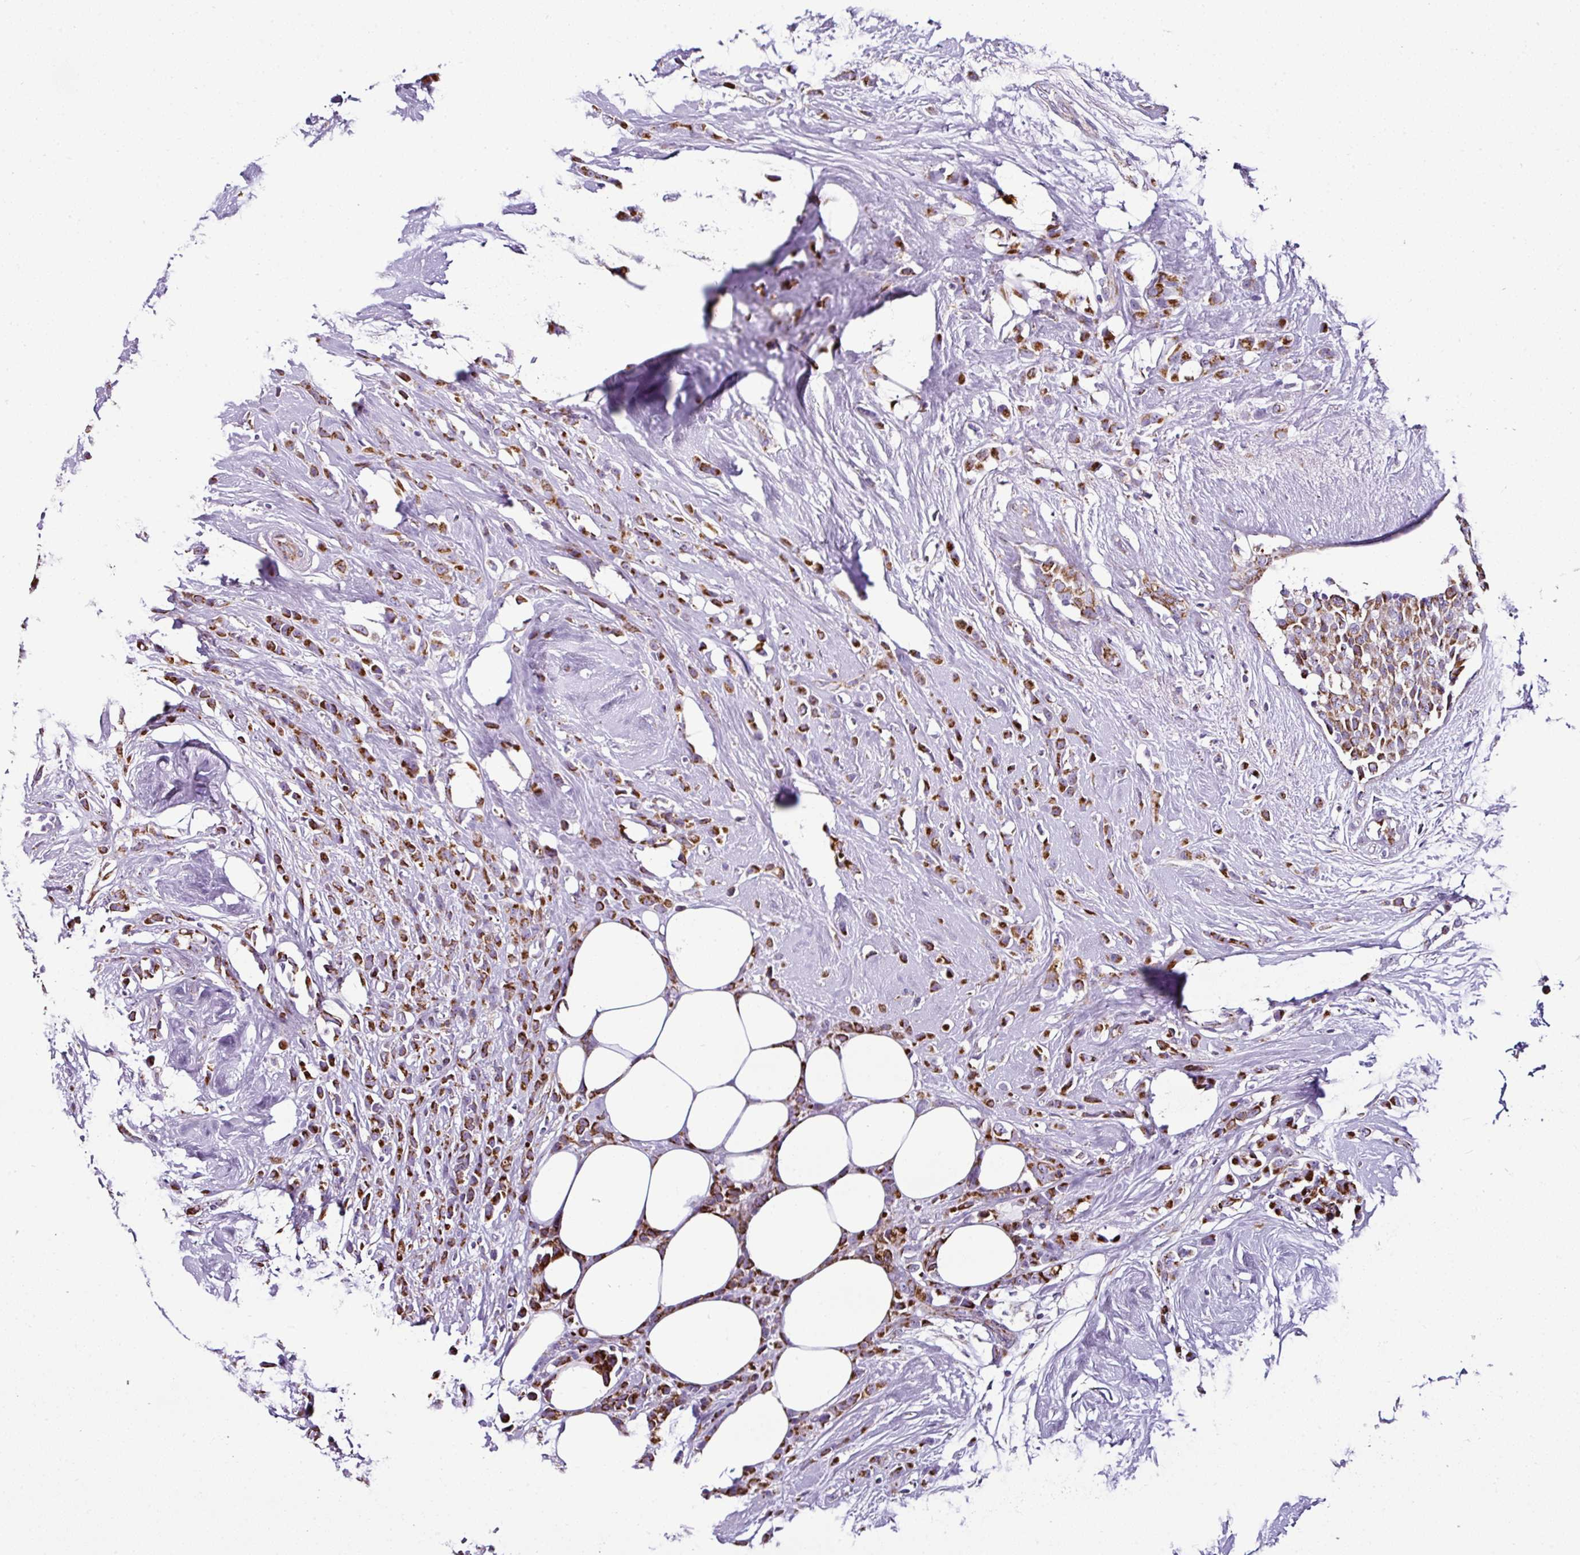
{"staining": {"intensity": "strong", "quantity": "25%-75%", "location": "cytoplasmic/membranous"}, "tissue": "breast cancer", "cell_type": "Tumor cells", "image_type": "cancer", "snomed": [{"axis": "morphology", "description": "Duct carcinoma"}, {"axis": "topography", "description": "Breast"}], "caption": "Protein staining demonstrates strong cytoplasmic/membranous staining in approximately 25%-75% of tumor cells in breast cancer.", "gene": "DPAGT1", "patient": {"sex": "female", "age": 80}}